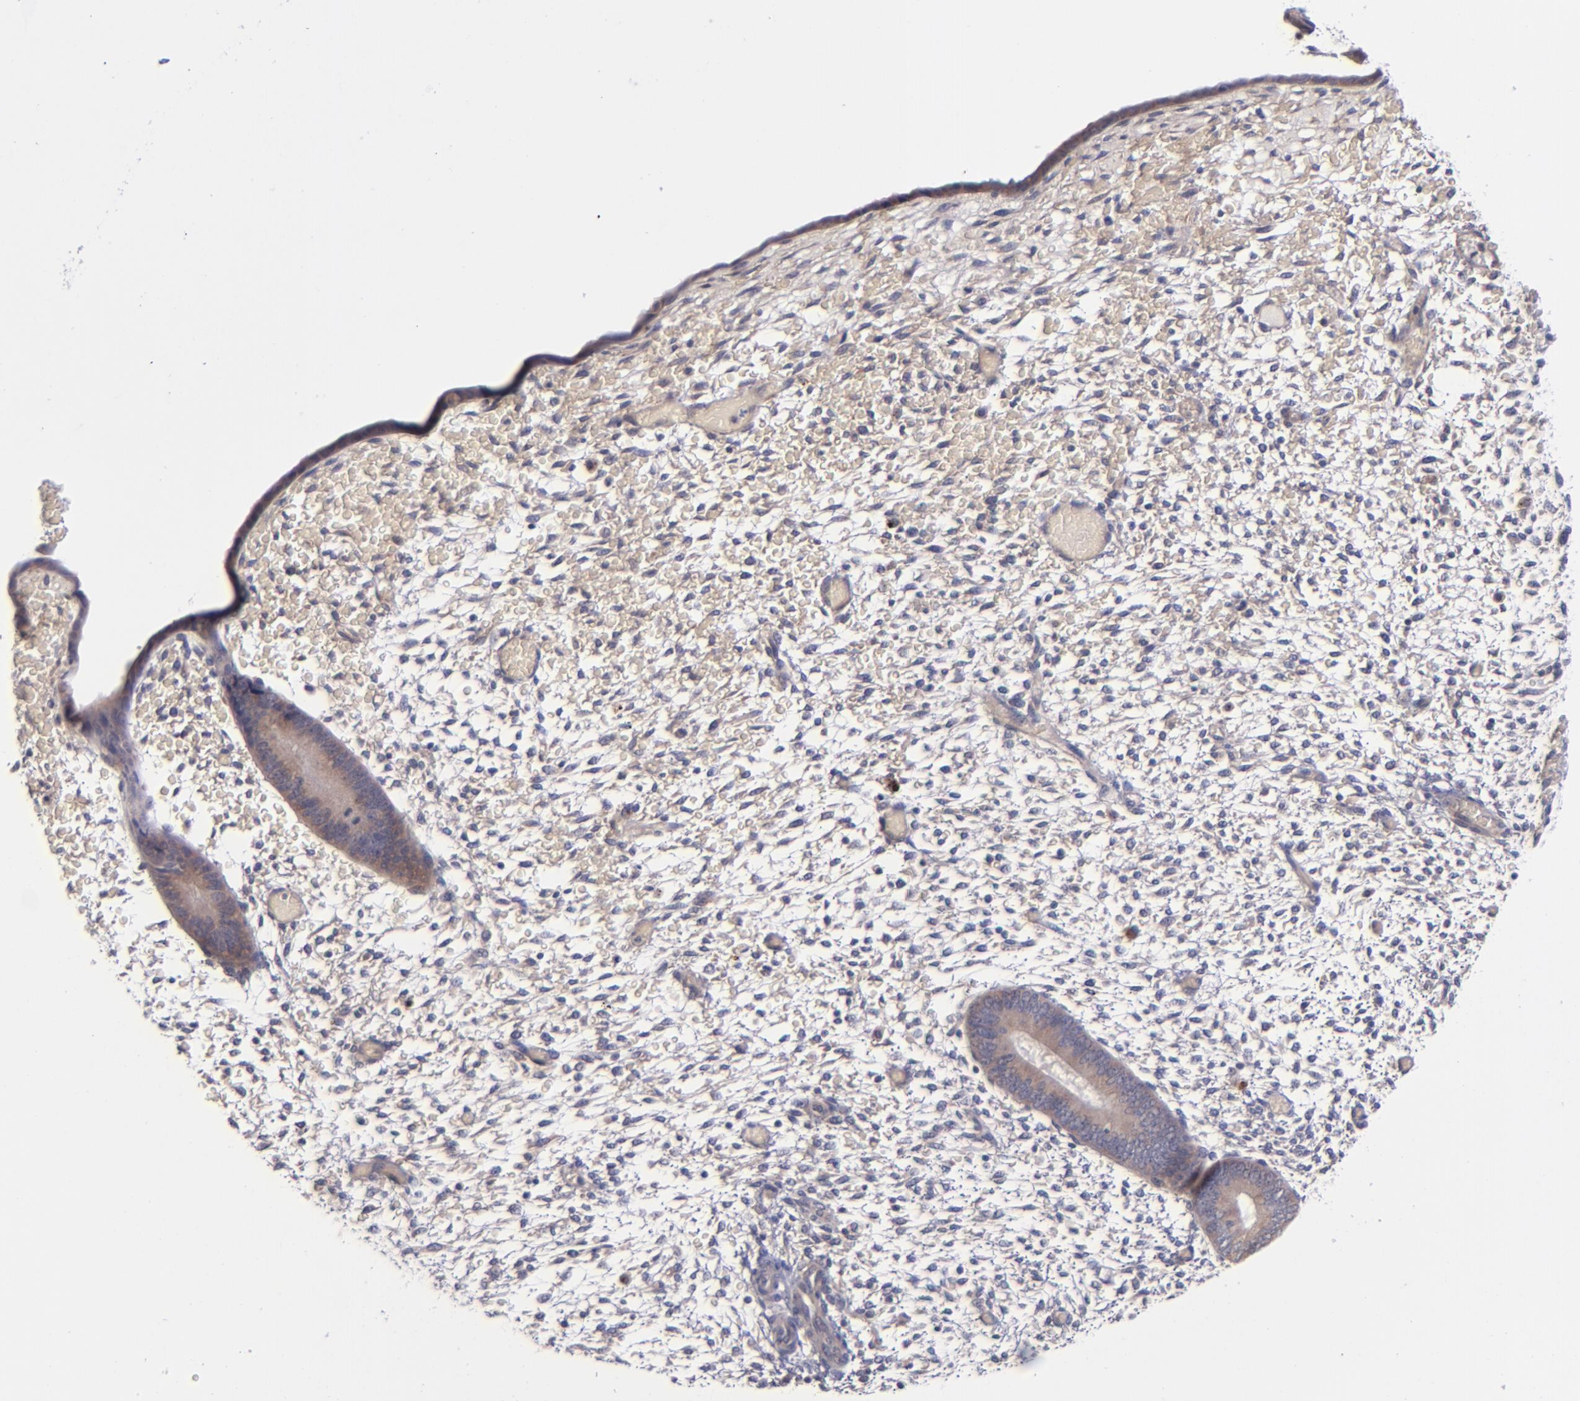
{"staining": {"intensity": "negative", "quantity": "none", "location": "none"}, "tissue": "endometrium", "cell_type": "Cells in endometrial stroma", "image_type": "normal", "snomed": [{"axis": "morphology", "description": "Normal tissue, NOS"}, {"axis": "topography", "description": "Endometrium"}], "caption": "High power microscopy micrograph of an IHC photomicrograph of benign endometrium, revealing no significant positivity in cells in endometrial stroma.", "gene": "TSC2", "patient": {"sex": "female", "age": 42}}